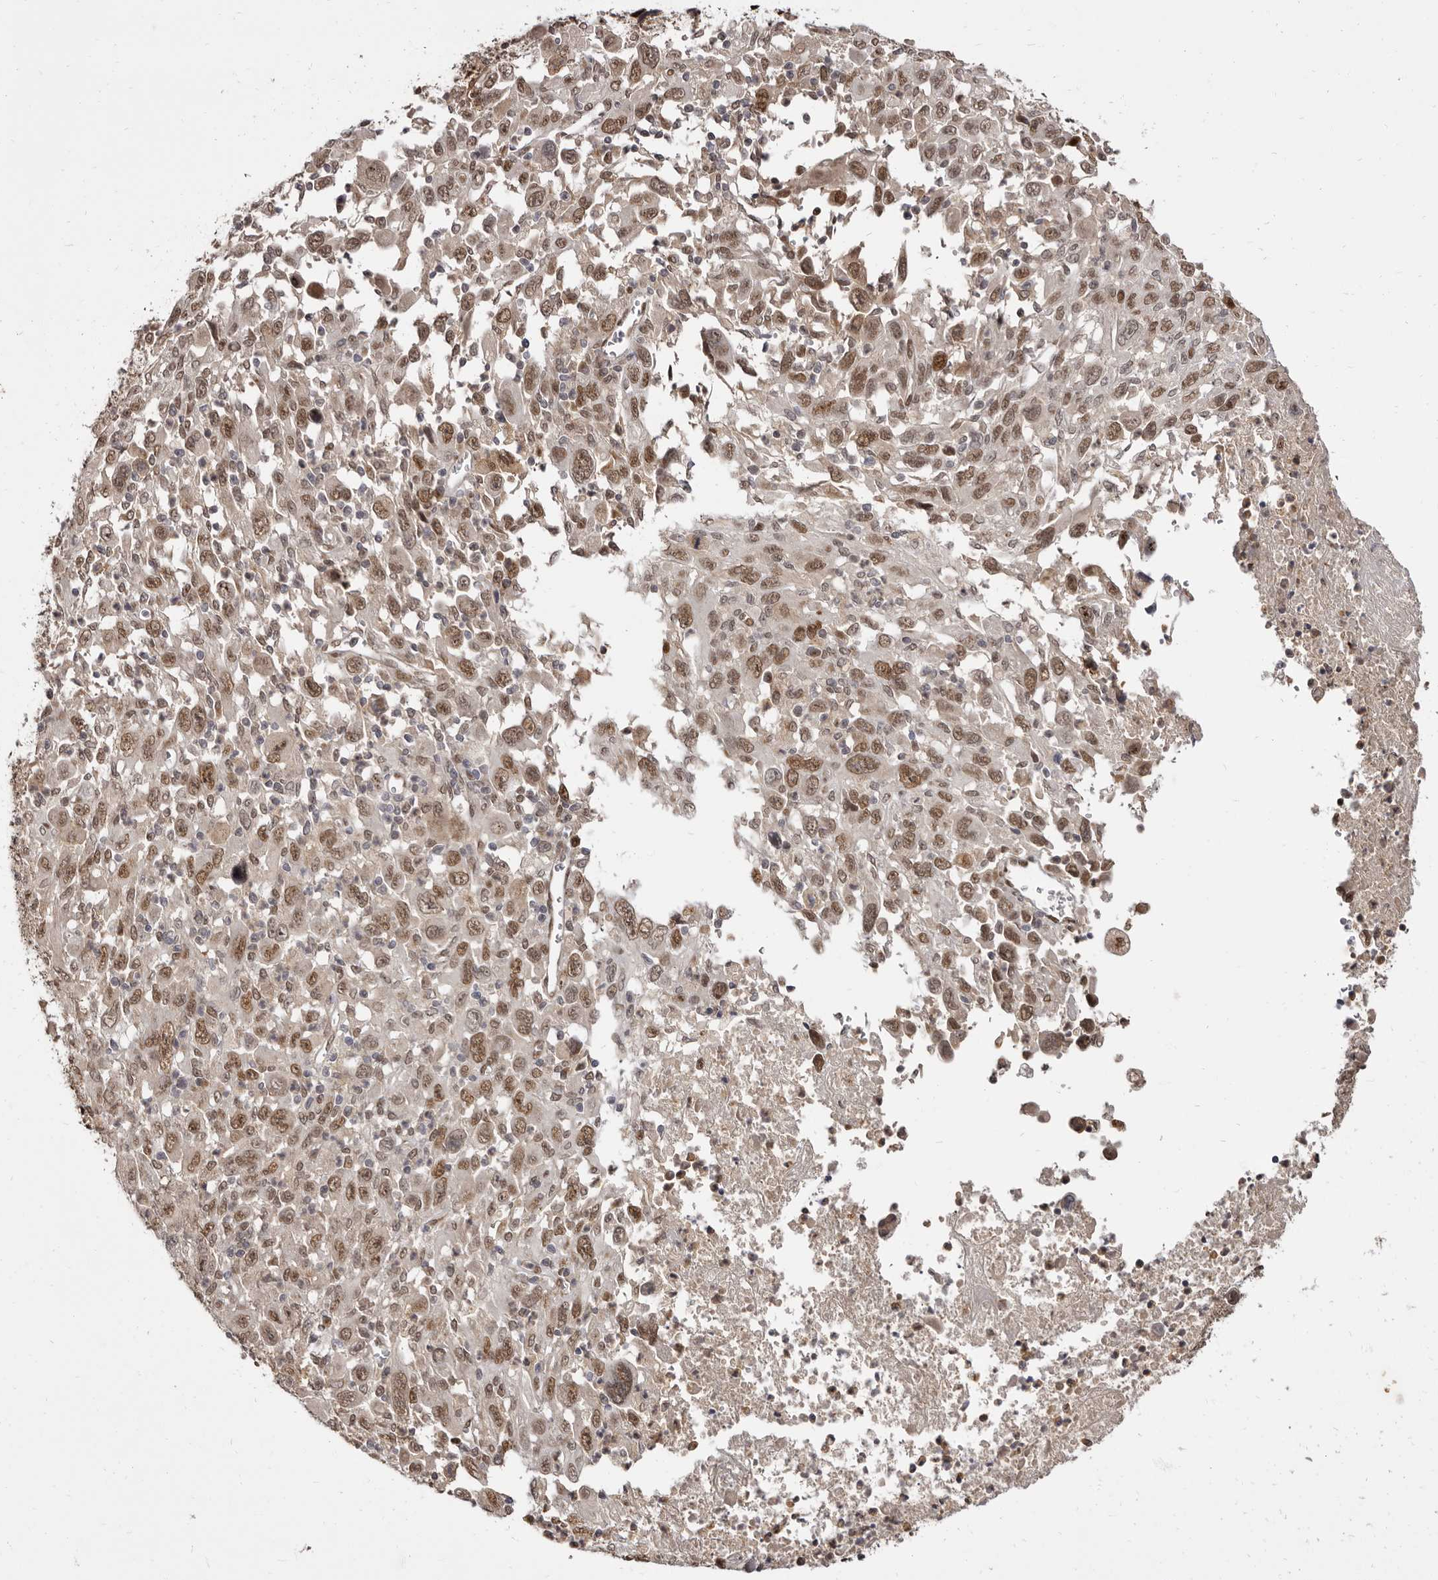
{"staining": {"intensity": "moderate", "quantity": ">75%", "location": "nuclear"}, "tissue": "melanoma", "cell_type": "Tumor cells", "image_type": "cancer", "snomed": [{"axis": "morphology", "description": "Malignant melanoma, Metastatic site"}, {"axis": "topography", "description": "Skin"}], "caption": "Moderate nuclear protein staining is present in approximately >75% of tumor cells in melanoma. Immunohistochemistry stains the protein in brown and the nuclei are stained blue.", "gene": "ZNF326", "patient": {"sex": "female", "age": 56}}